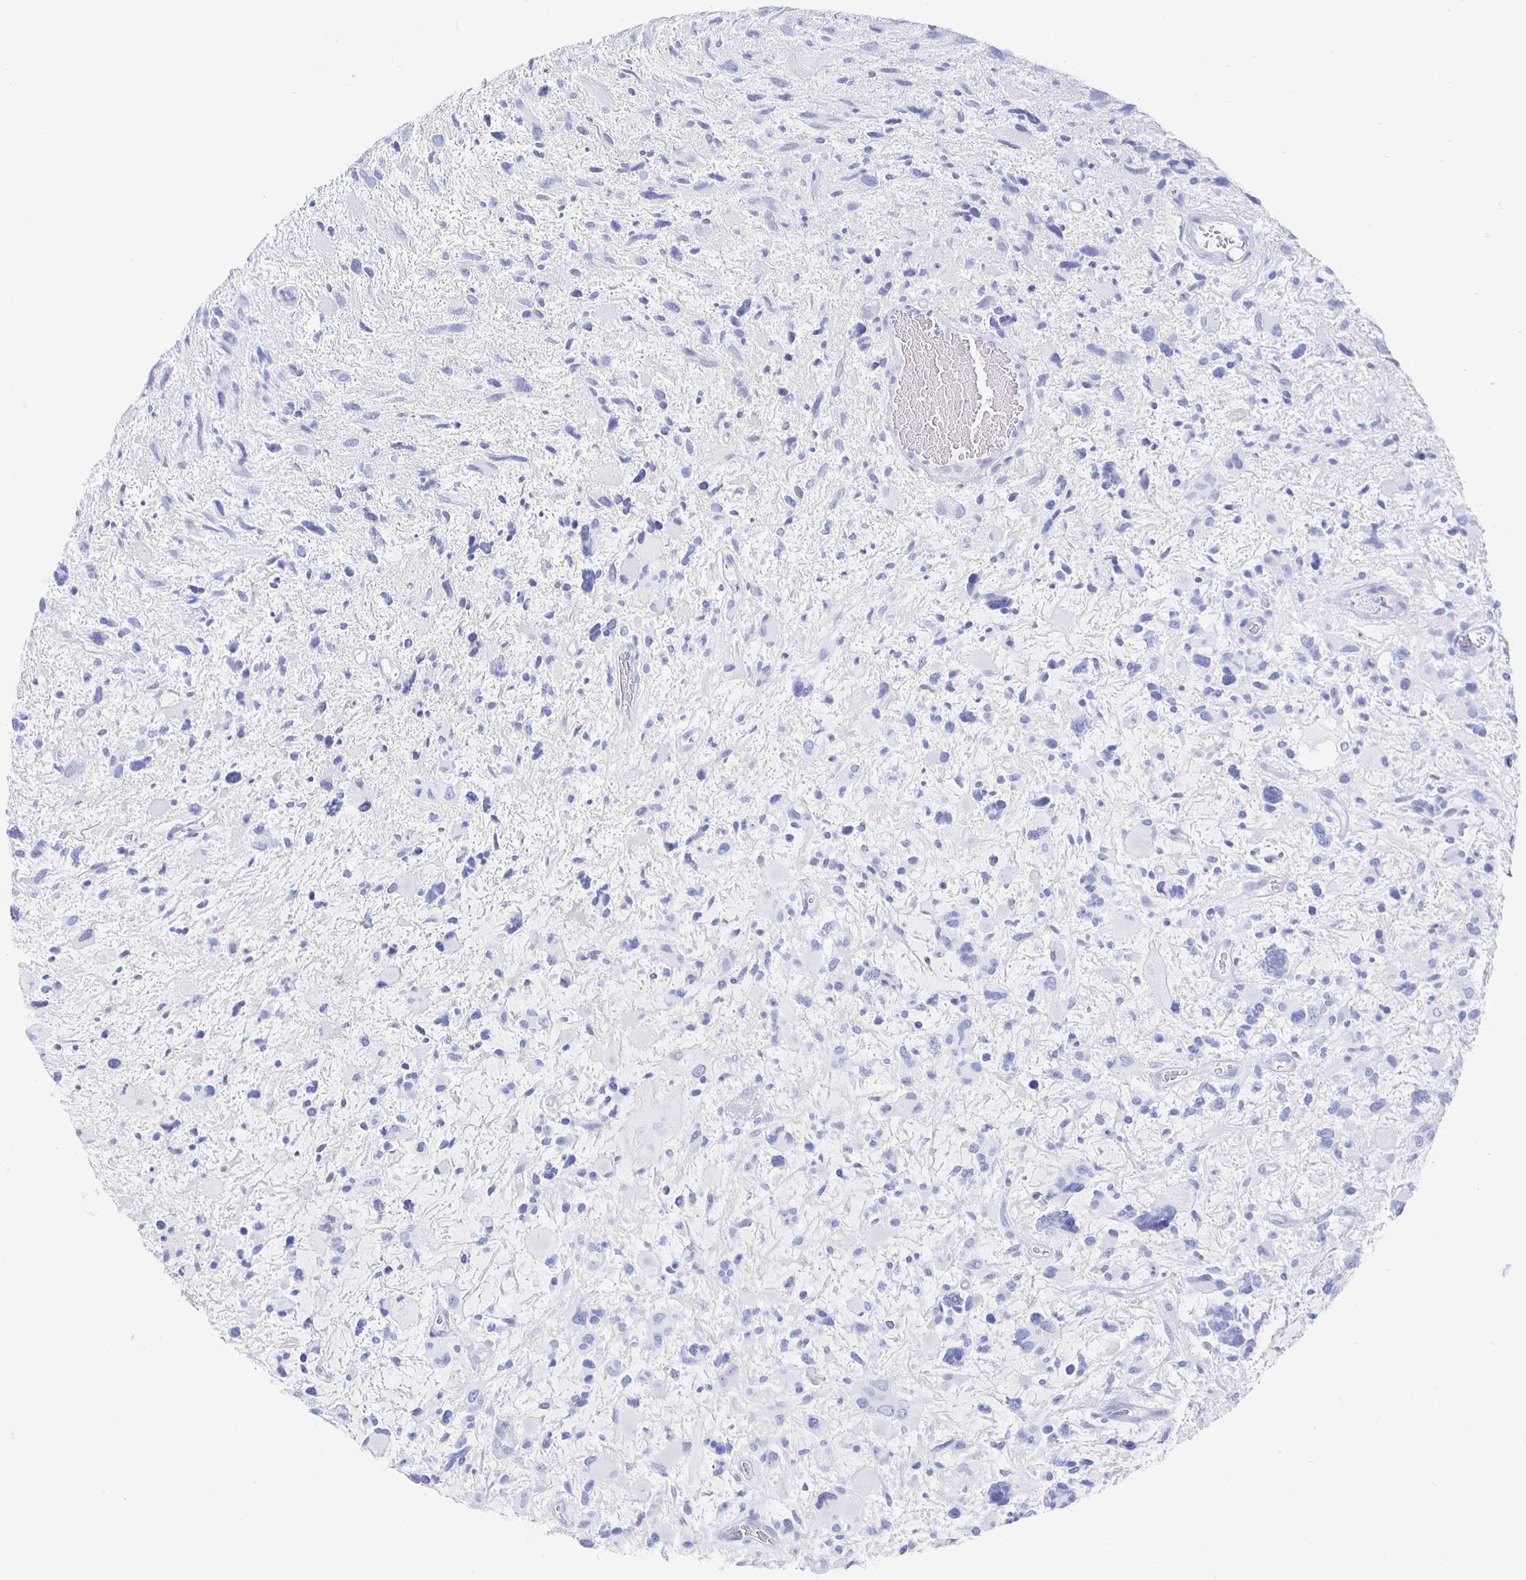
{"staining": {"intensity": "negative", "quantity": "none", "location": "none"}, "tissue": "glioma", "cell_type": "Tumor cells", "image_type": "cancer", "snomed": [{"axis": "morphology", "description": "Glioma, malignant, High grade"}, {"axis": "topography", "description": "Brain"}], "caption": "A high-resolution photomicrograph shows IHC staining of glioma, which exhibits no significant expression in tumor cells.", "gene": "CLCA1", "patient": {"sex": "female", "age": 11}}